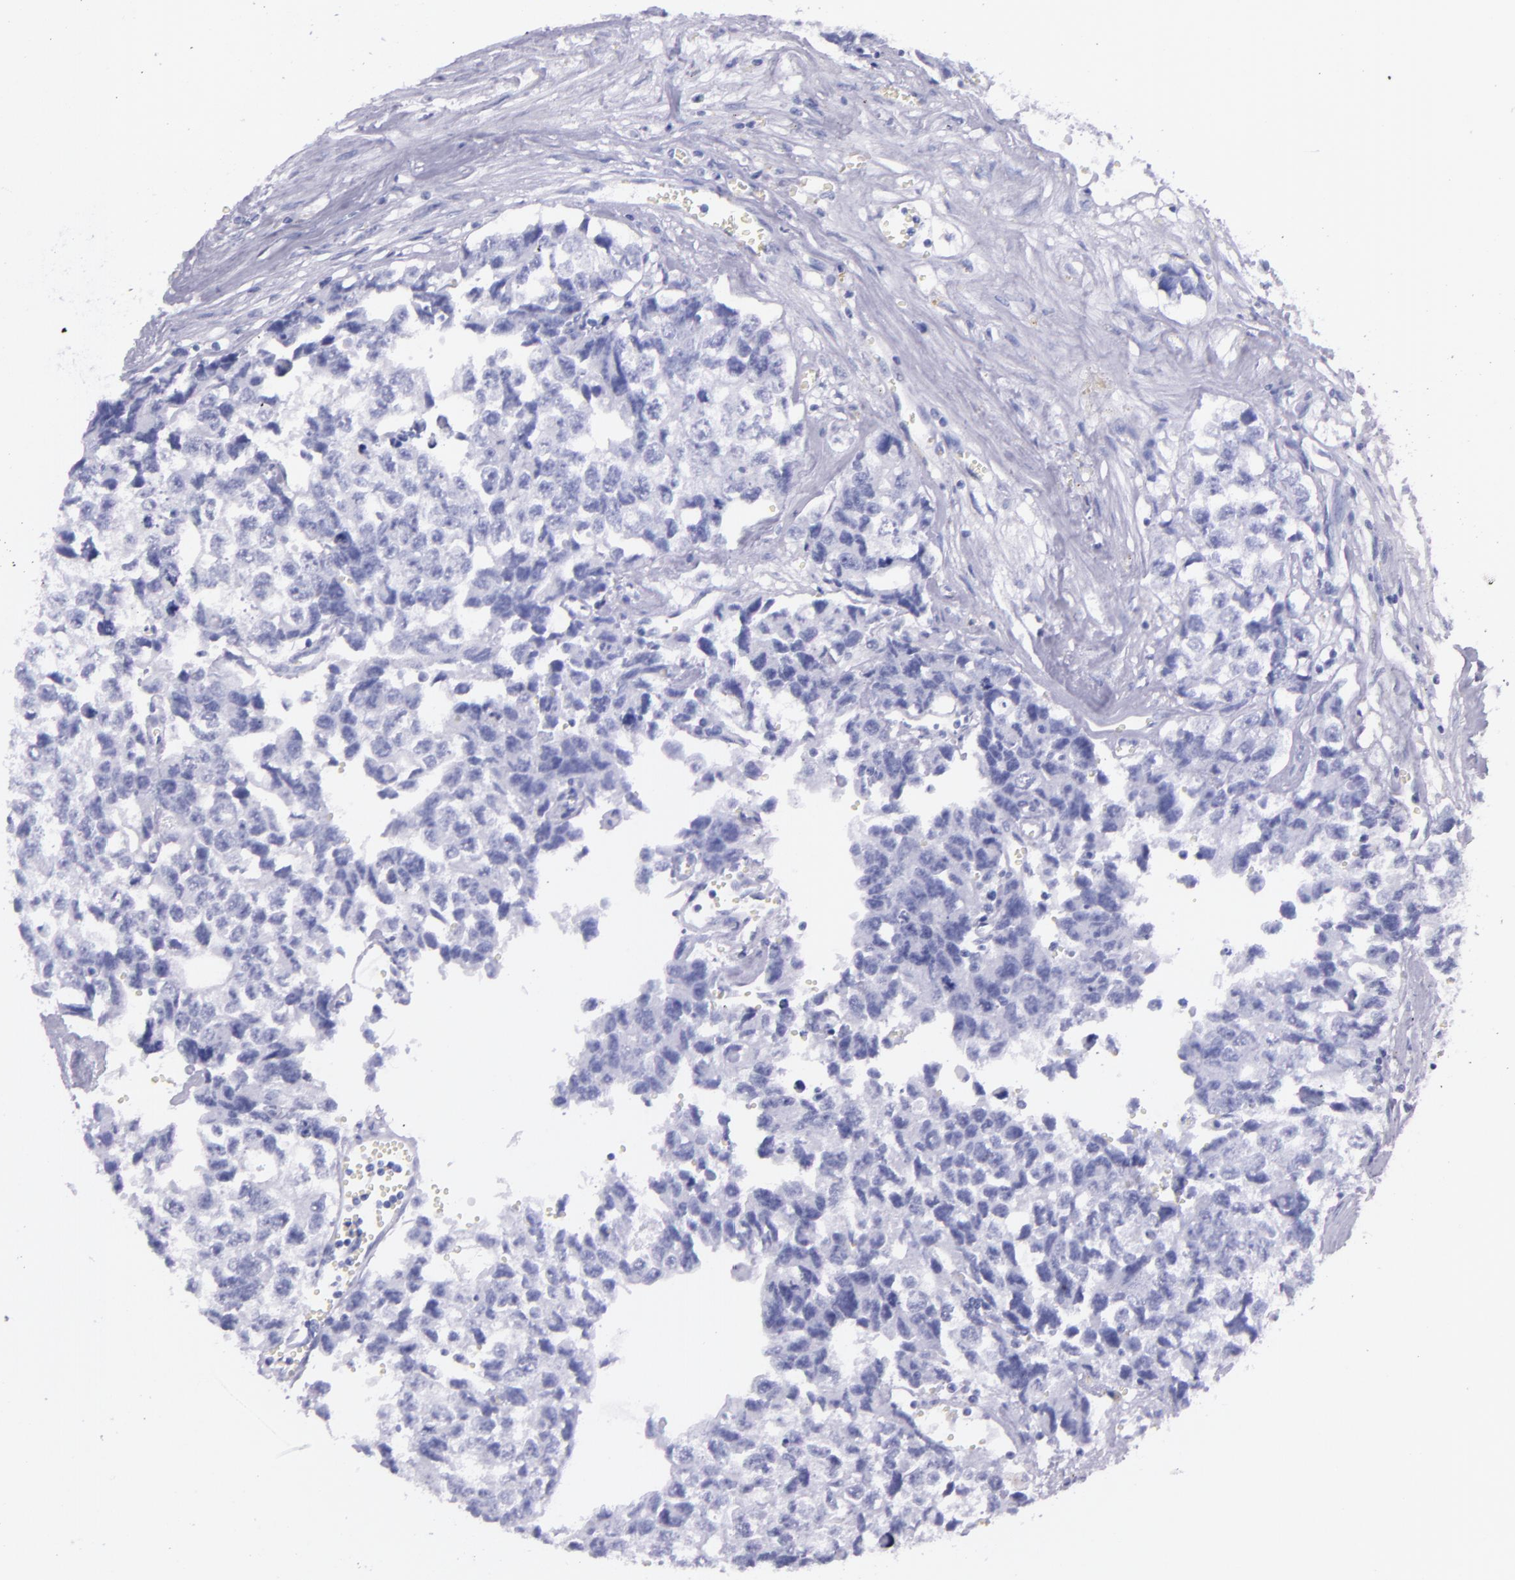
{"staining": {"intensity": "negative", "quantity": "none", "location": "none"}, "tissue": "testis cancer", "cell_type": "Tumor cells", "image_type": "cancer", "snomed": [{"axis": "morphology", "description": "Carcinoma, Embryonal, NOS"}, {"axis": "topography", "description": "Testis"}], "caption": "Photomicrograph shows no significant protein positivity in tumor cells of embryonal carcinoma (testis). The staining was performed using DAB (3,3'-diaminobenzidine) to visualize the protein expression in brown, while the nuclei were stained in blue with hematoxylin (Magnification: 20x).", "gene": "SFTPA2", "patient": {"sex": "male", "age": 31}}